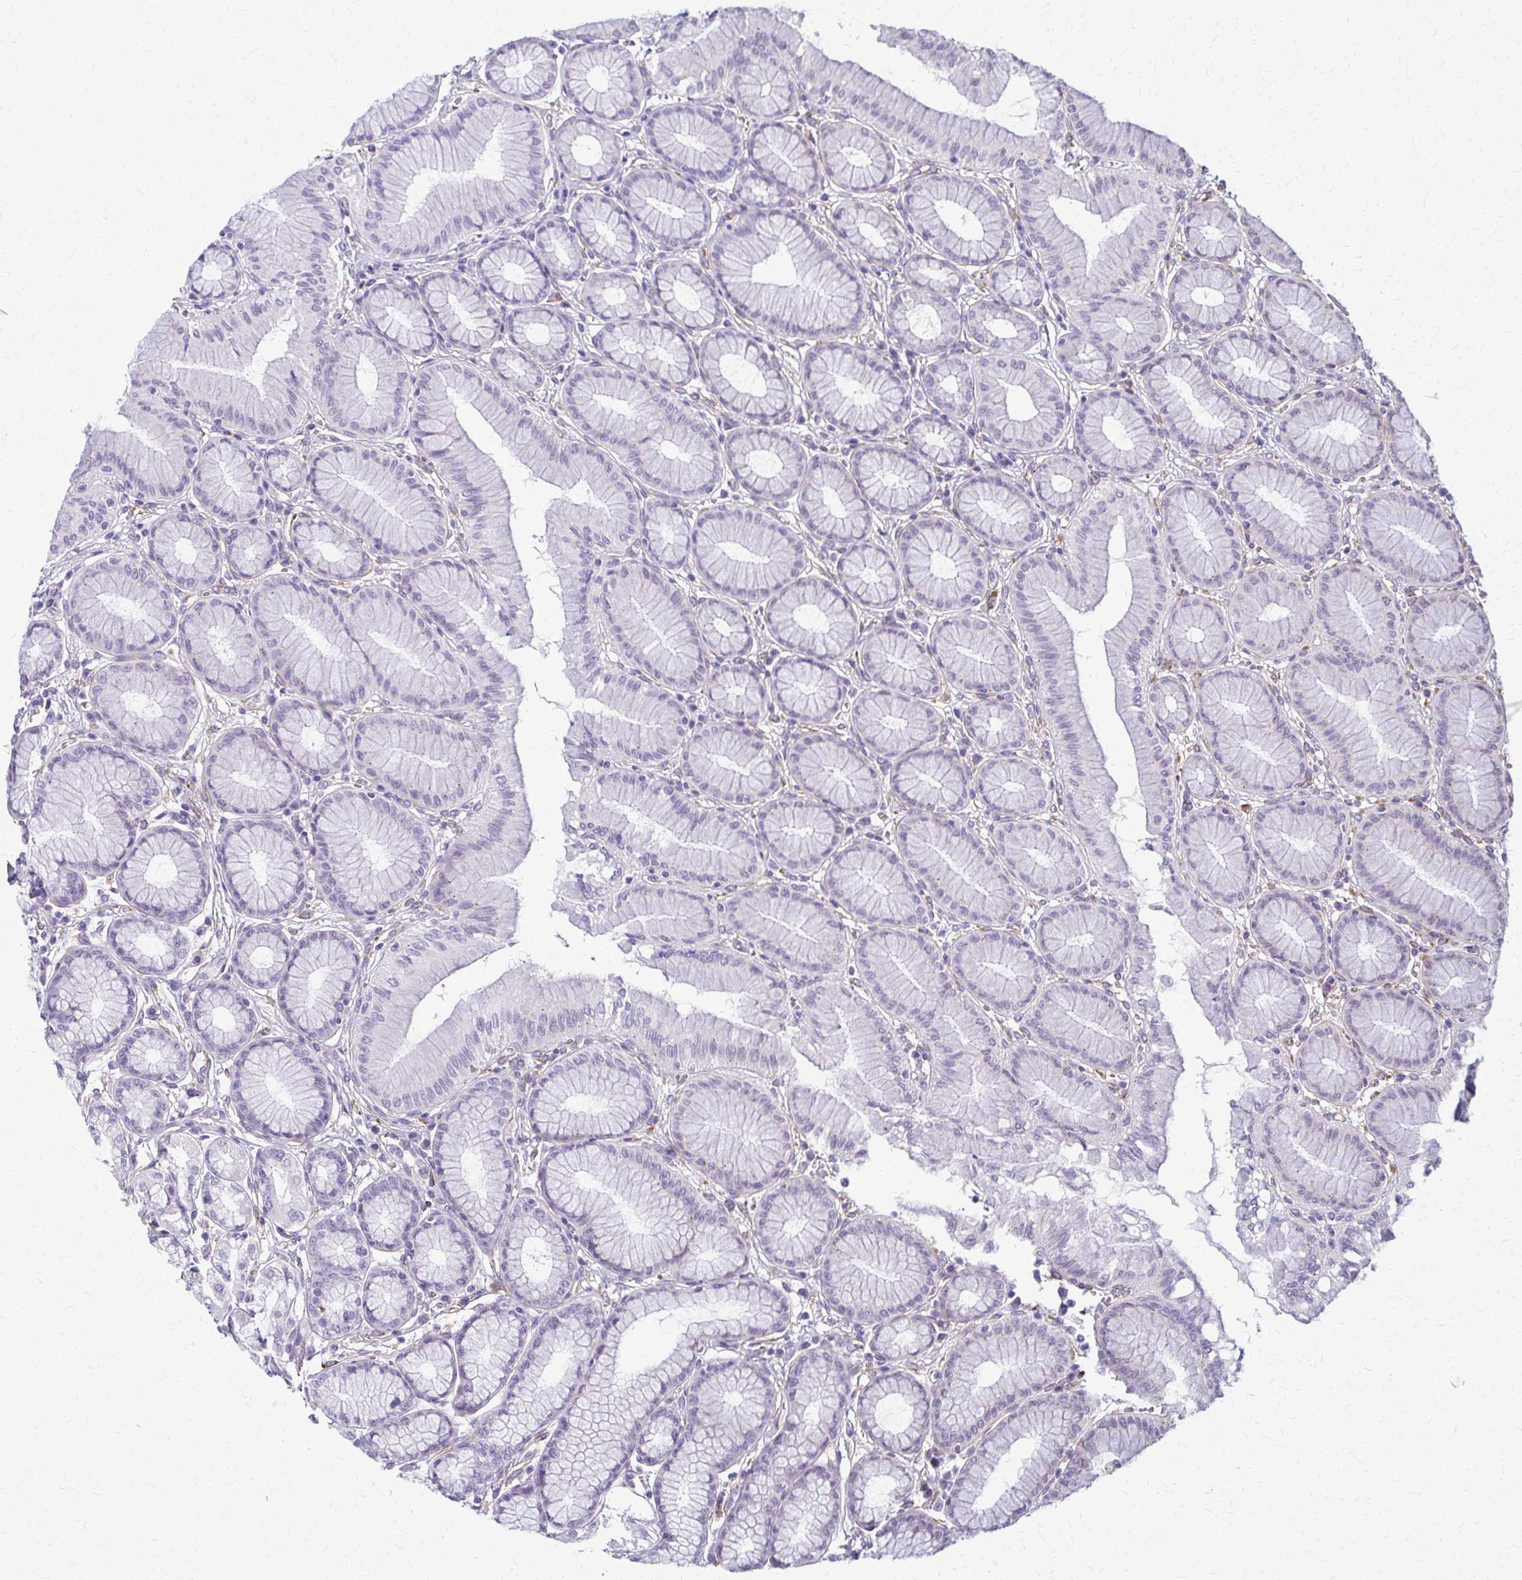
{"staining": {"intensity": "negative", "quantity": "none", "location": "none"}, "tissue": "stomach", "cell_type": "Glandular cells", "image_type": "normal", "snomed": [{"axis": "morphology", "description": "Normal tissue, NOS"}, {"axis": "topography", "description": "Stomach"}, {"axis": "topography", "description": "Stomach, lower"}], "caption": "Stomach stained for a protein using IHC shows no staining glandular cells.", "gene": "DEPP1", "patient": {"sex": "male", "age": 76}}